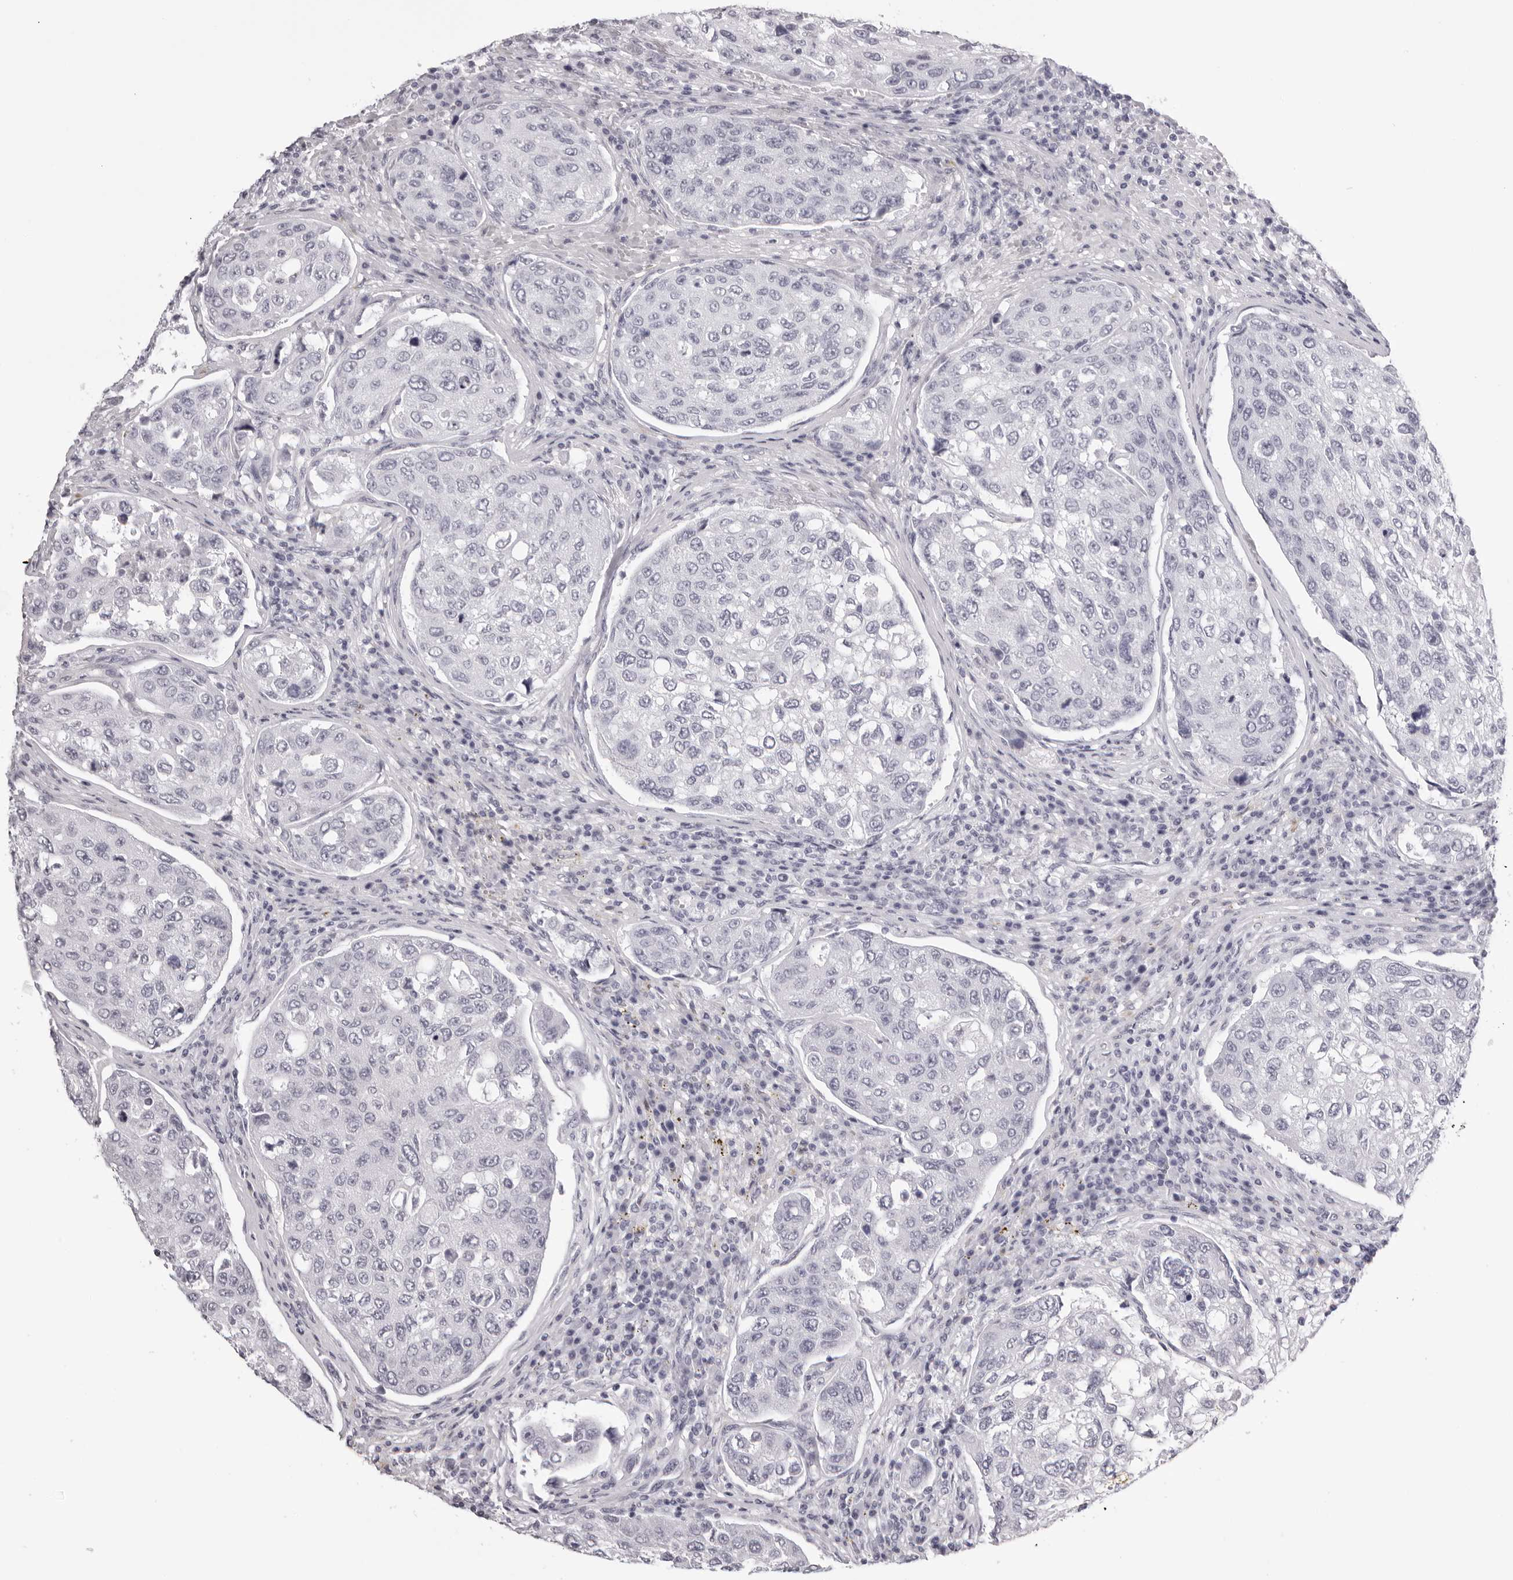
{"staining": {"intensity": "negative", "quantity": "none", "location": "none"}, "tissue": "urothelial cancer", "cell_type": "Tumor cells", "image_type": "cancer", "snomed": [{"axis": "morphology", "description": "Urothelial carcinoma, High grade"}, {"axis": "topography", "description": "Lymph node"}, {"axis": "topography", "description": "Urinary bladder"}], "caption": "High-grade urothelial carcinoma was stained to show a protein in brown. There is no significant staining in tumor cells.", "gene": "RHO", "patient": {"sex": "male", "age": 51}}